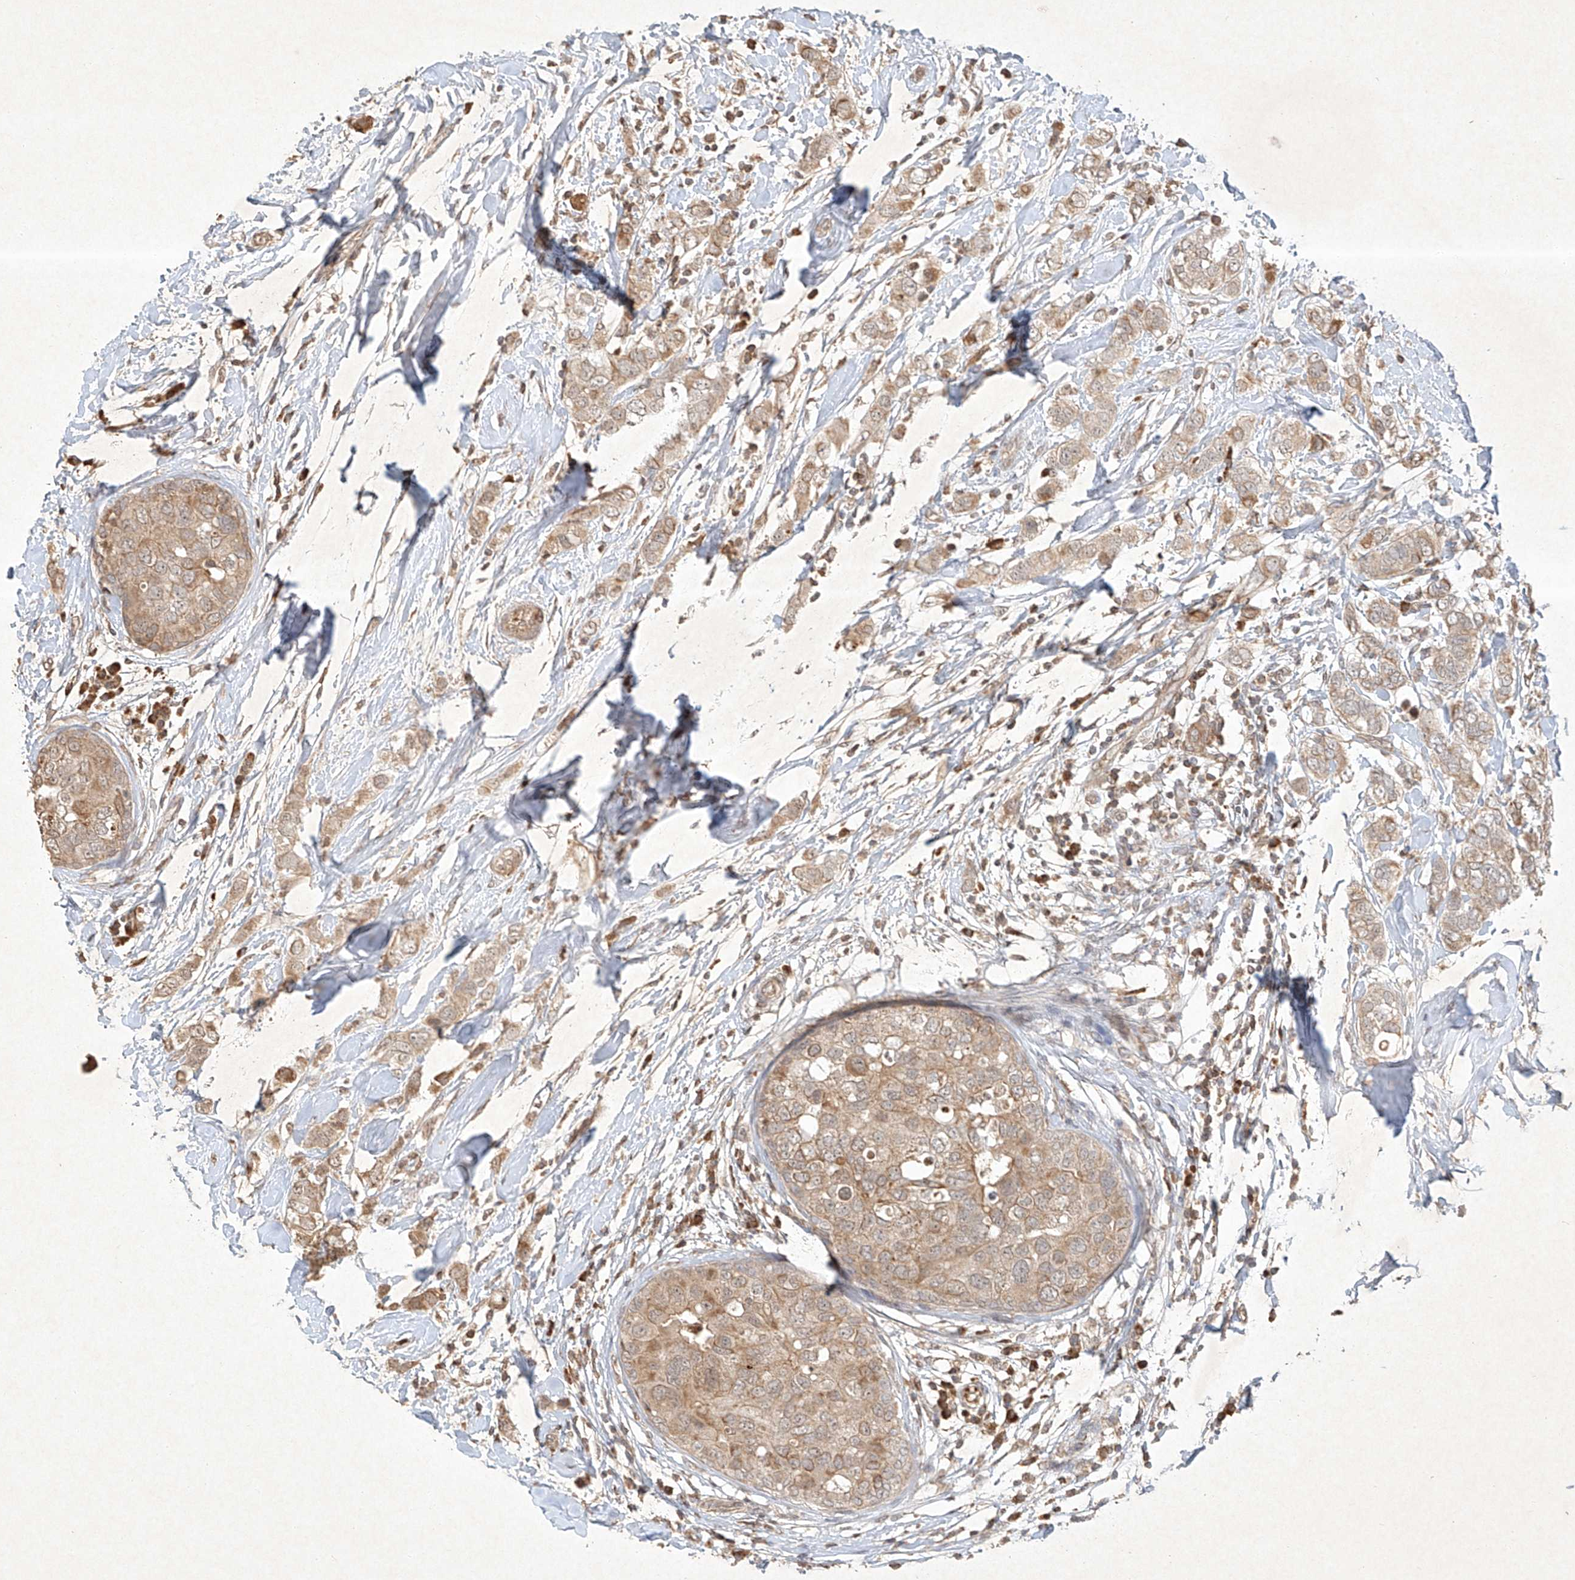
{"staining": {"intensity": "weak", "quantity": ">75%", "location": "cytoplasmic/membranous"}, "tissue": "breast cancer", "cell_type": "Tumor cells", "image_type": "cancer", "snomed": [{"axis": "morphology", "description": "Duct carcinoma"}, {"axis": "topography", "description": "Breast"}], "caption": "A photomicrograph of human breast cancer (intraductal carcinoma) stained for a protein displays weak cytoplasmic/membranous brown staining in tumor cells. (Stains: DAB (3,3'-diaminobenzidine) in brown, nuclei in blue, Microscopy: brightfield microscopy at high magnification).", "gene": "BTRC", "patient": {"sex": "female", "age": 50}}